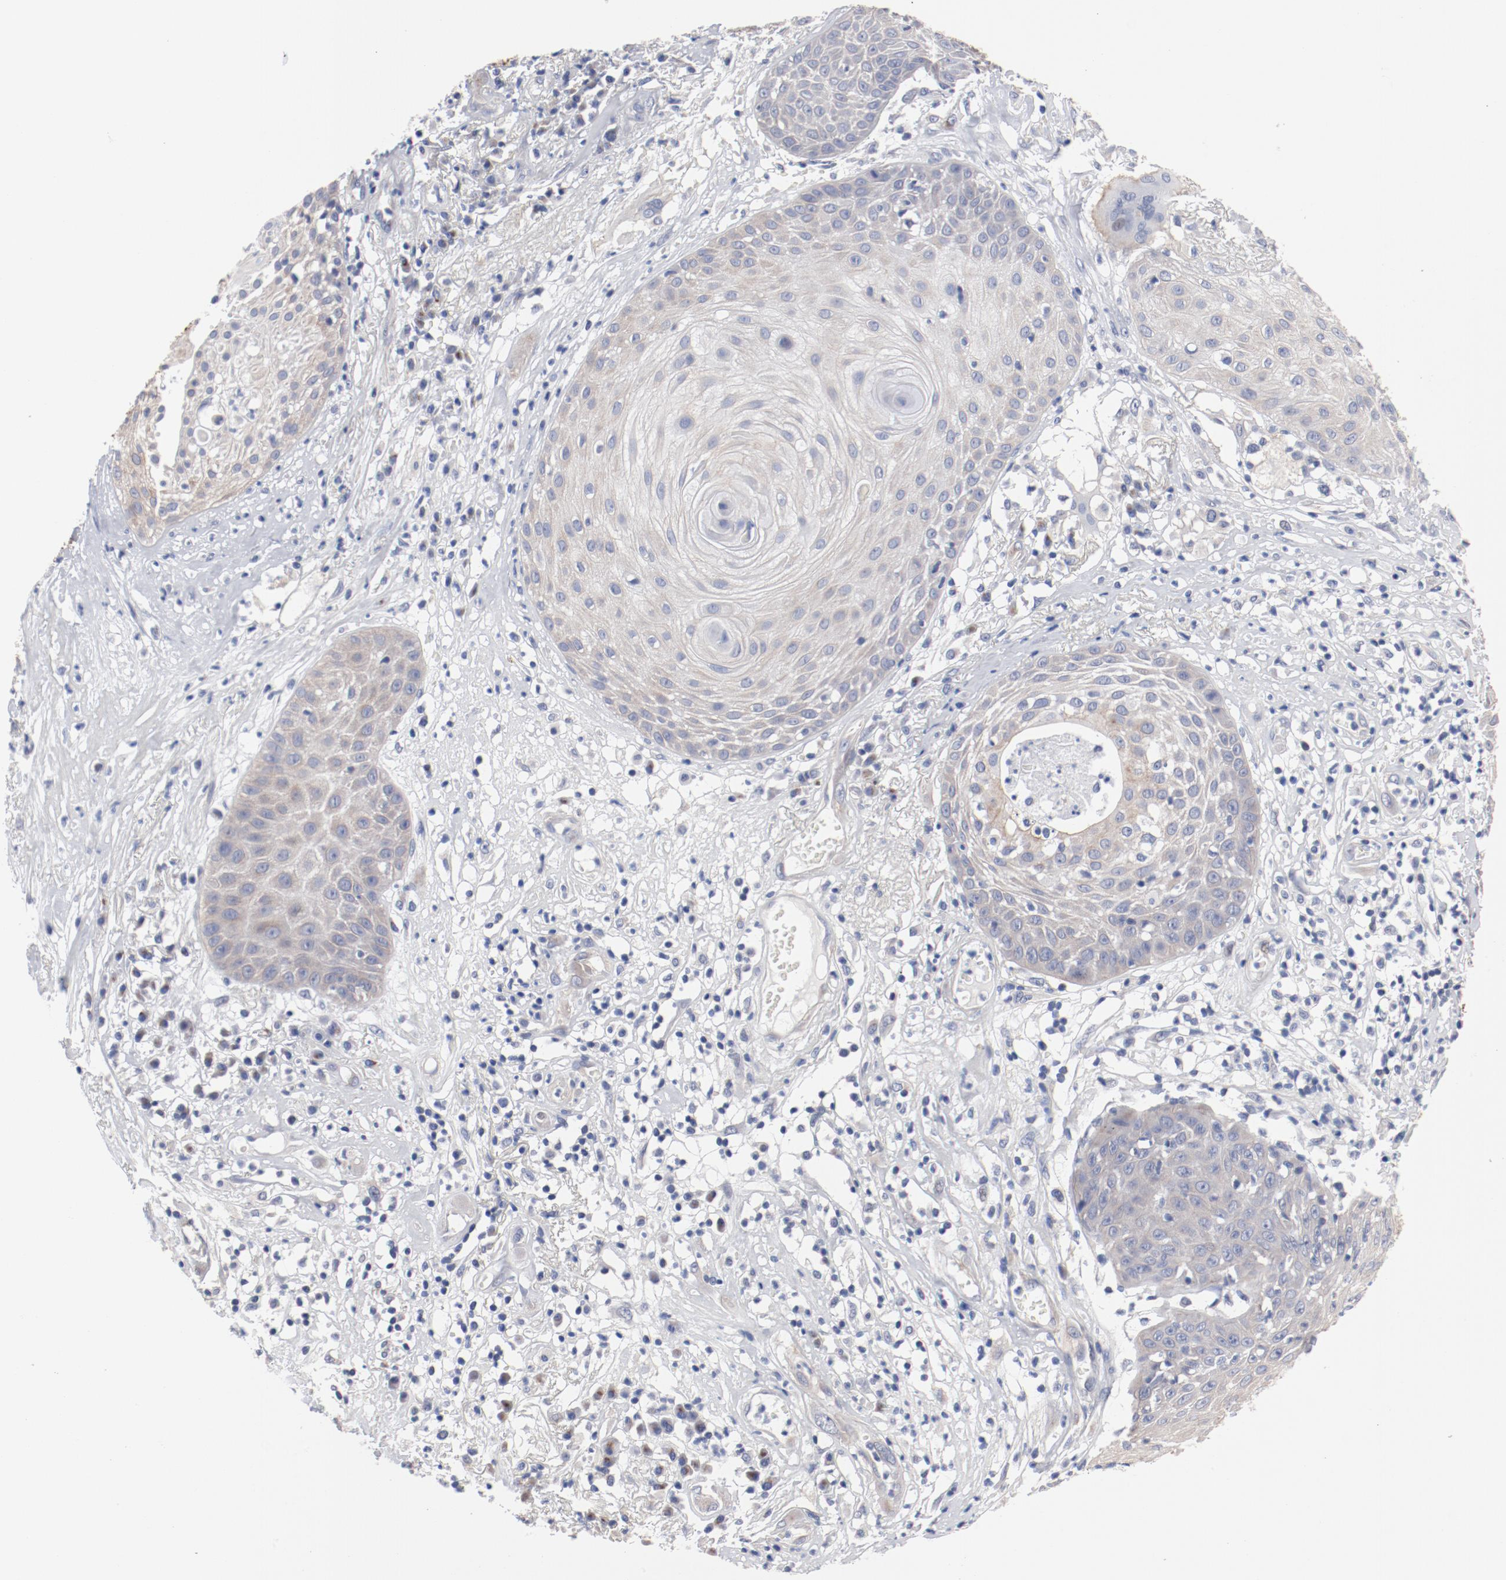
{"staining": {"intensity": "negative", "quantity": "none", "location": "none"}, "tissue": "skin cancer", "cell_type": "Tumor cells", "image_type": "cancer", "snomed": [{"axis": "morphology", "description": "Squamous cell carcinoma, NOS"}, {"axis": "topography", "description": "Skin"}], "caption": "DAB (3,3'-diaminobenzidine) immunohistochemical staining of skin cancer shows no significant expression in tumor cells.", "gene": "GPR143", "patient": {"sex": "male", "age": 65}}